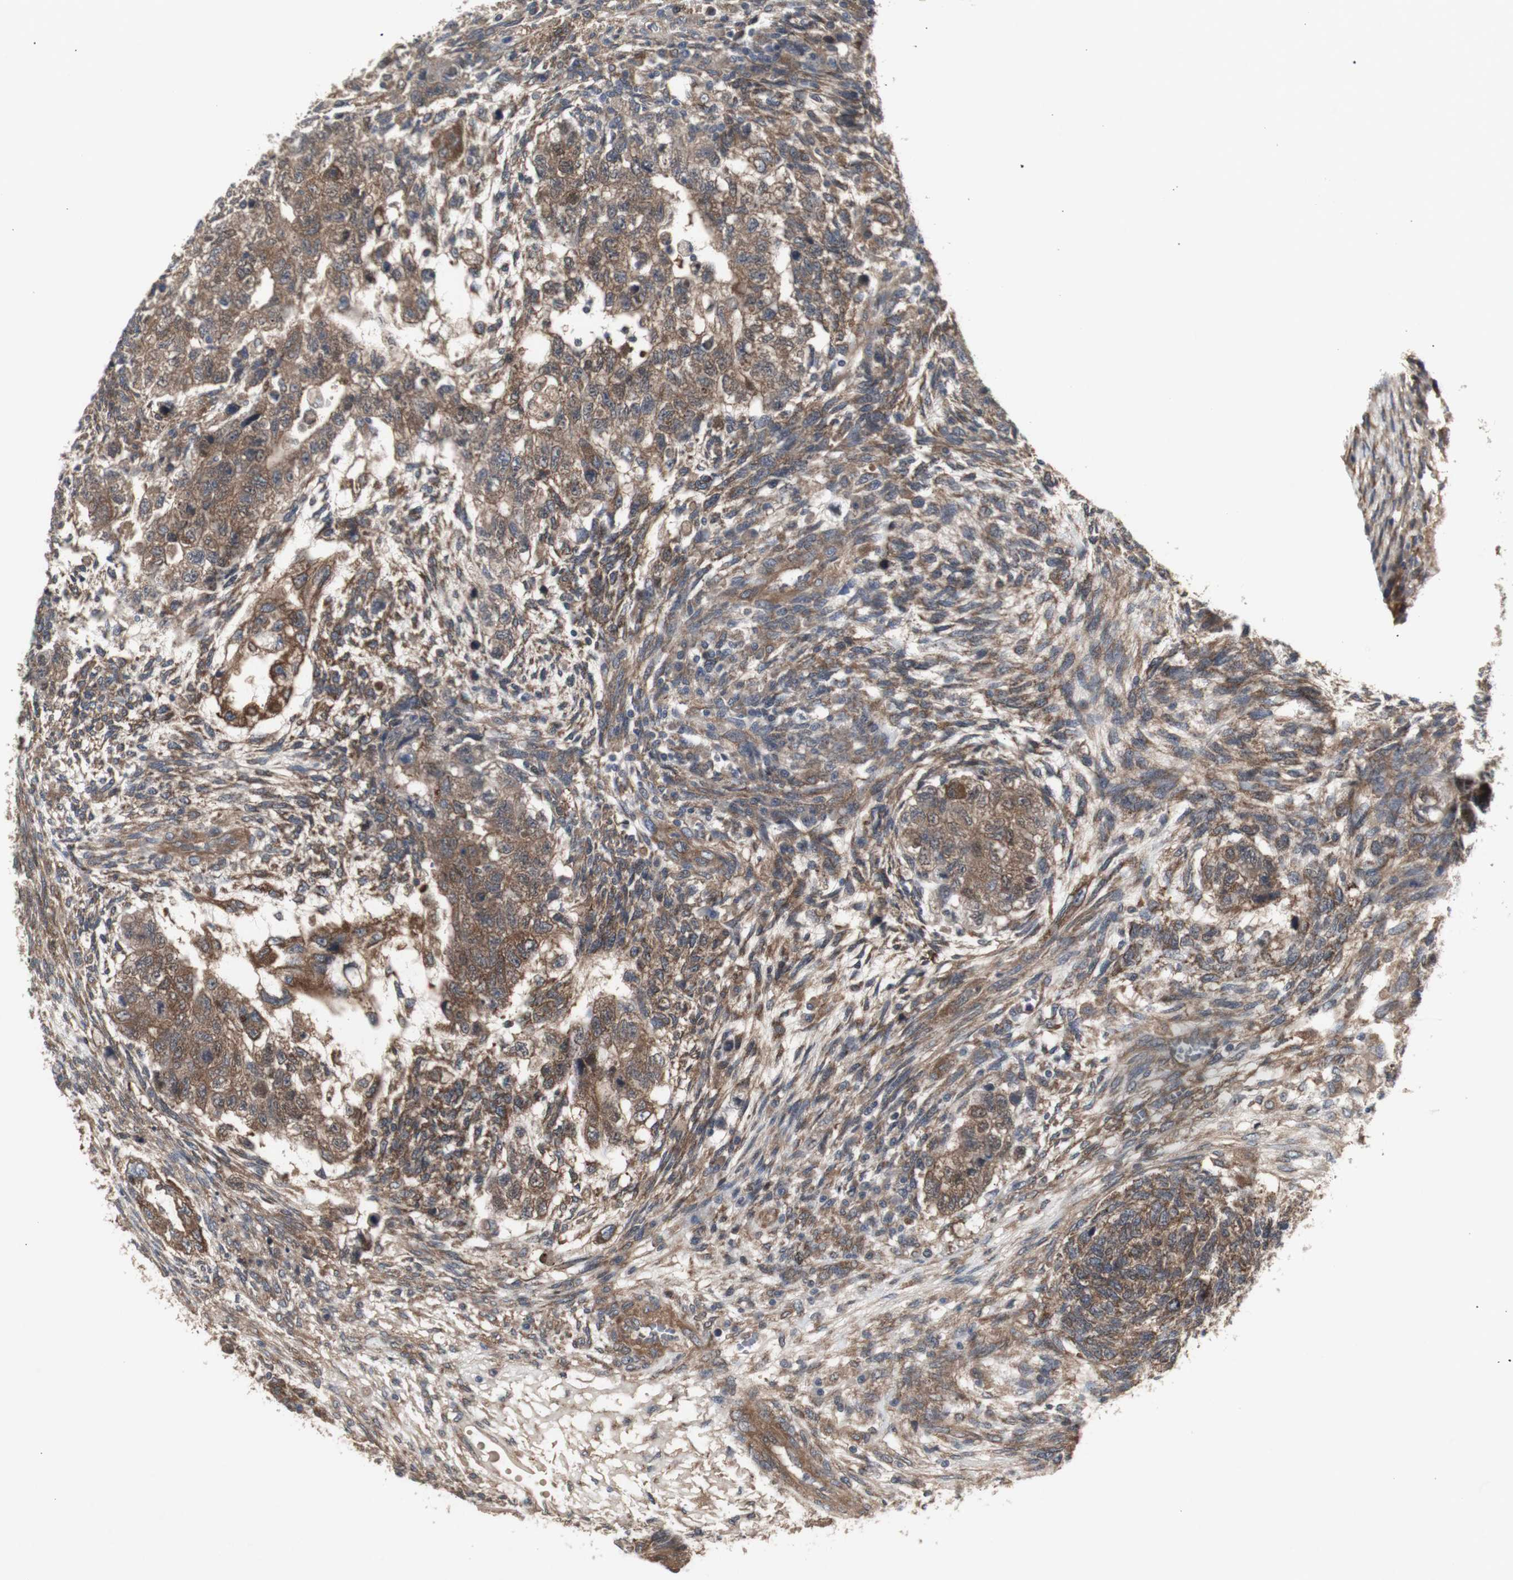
{"staining": {"intensity": "moderate", "quantity": ">75%", "location": "cytoplasmic/membranous"}, "tissue": "testis cancer", "cell_type": "Tumor cells", "image_type": "cancer", "snomed": [{"axis": "morphology", "description": "Normal tissue, NOS"}, {"axis": "morphology", "description": "Carcinoma, Embryonal, NOS"}, {"axis": "topography", "description": "Testis"}], "caption": "Immunohistochemical staining of human embryonal carcinoma (testis) demonstrates moderate cytoplasmic/membranous protein positivity in about >75% of tumor cells.", "gene": "CHURC1-FNTB", "patient": {"sex": "male", "age": 36}}